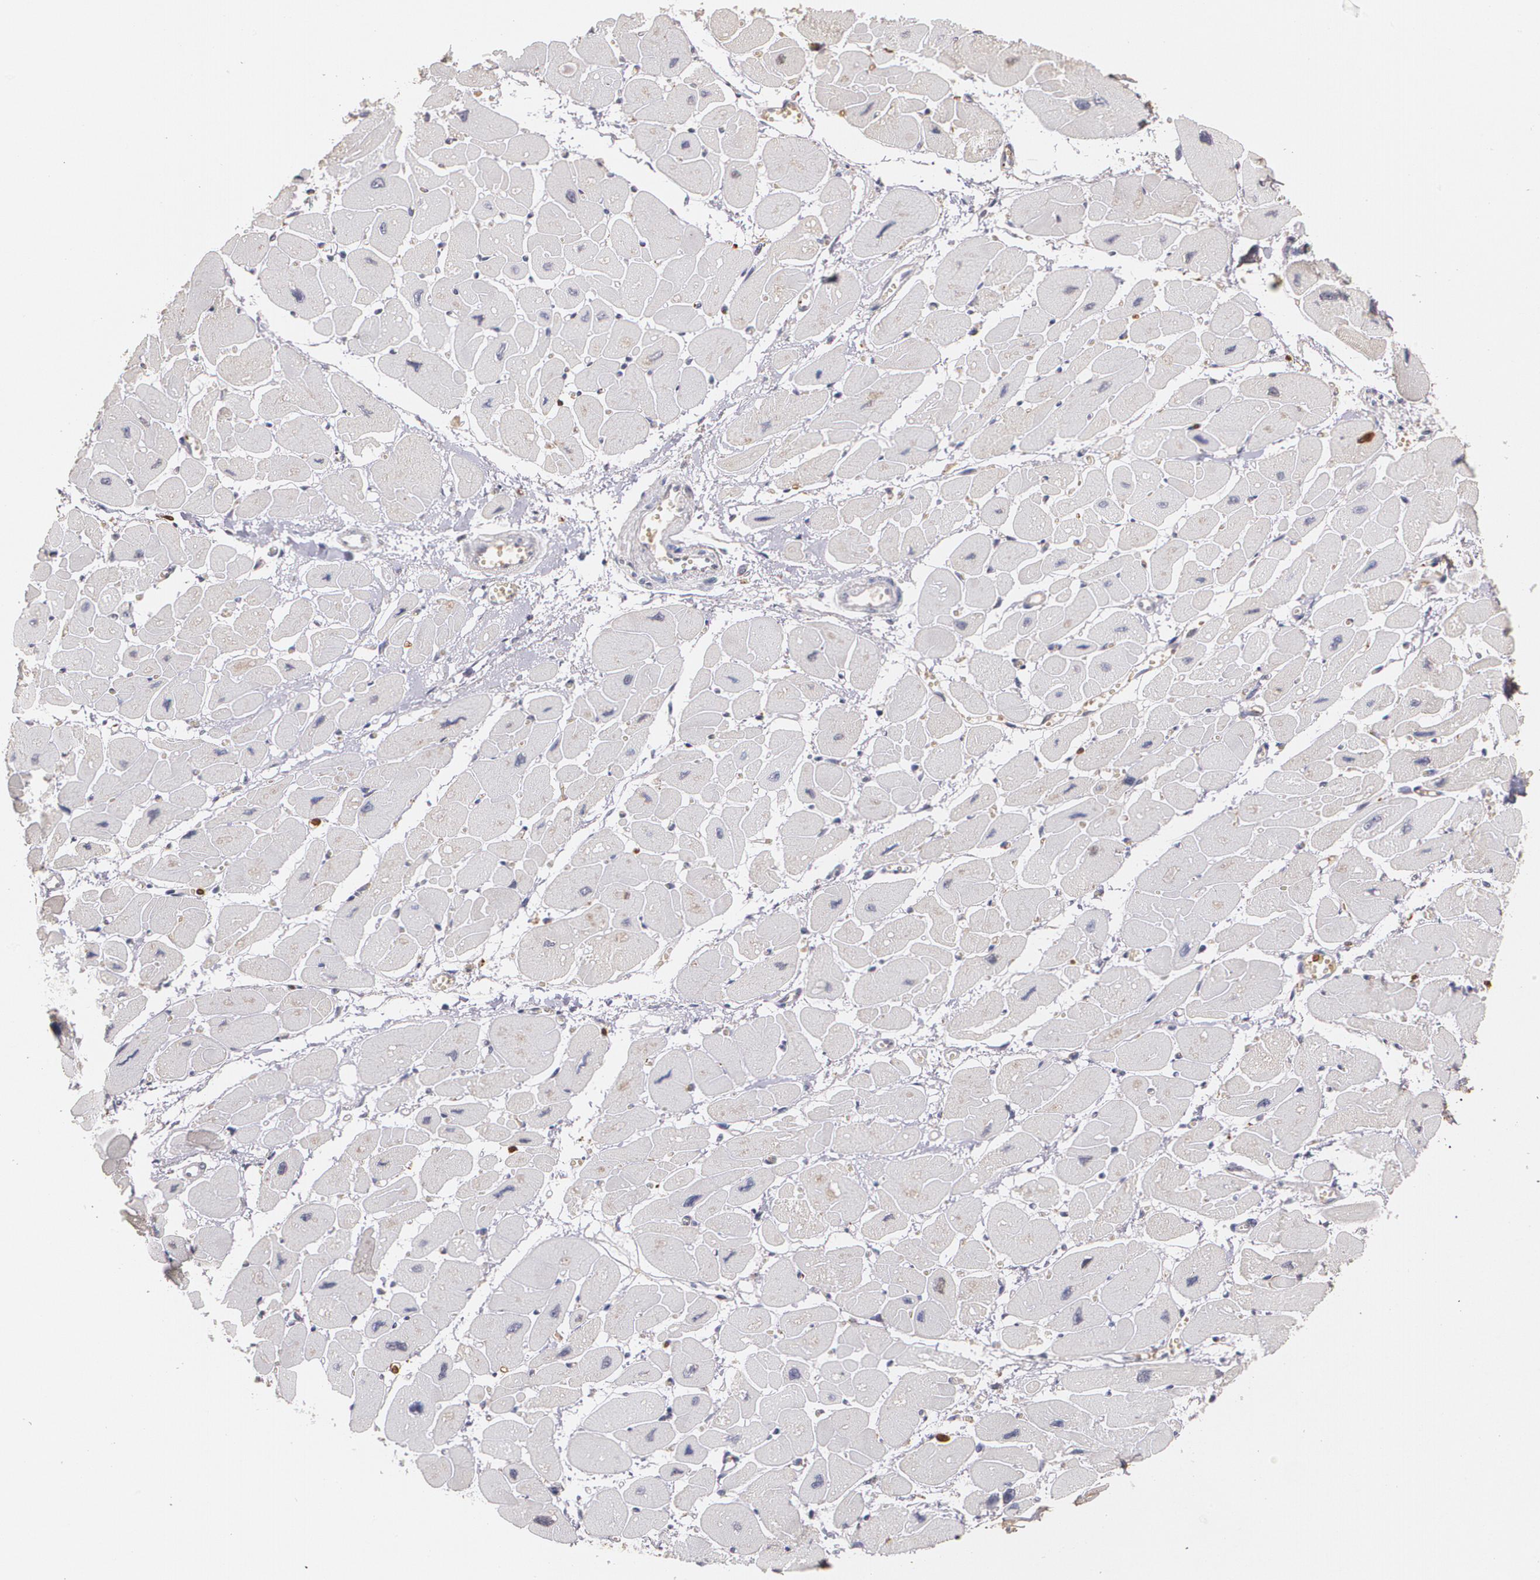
{"staining": {"intensity": "weak", "quantity": "25%-75%", "location": "cytoplasmic/membranous"}, "tissue": "heart muscle", "cell_type": "Cardiomyocytes", "image_type": "normal", "snomed": [{"axis": "morphology", "description": "Normal tissue, NOS"}, {"axis": "topography", "description": "Heart"}], "caption": "Brown immunohistochemical staining in unremarkable human heart muscle shows weak cytoplasmic/membranous positivity in about 25%-75% of cardiomyocytes. (IHC, brightfield microscopy, high magnification).", "gene": "PTS", "patient": {"sex": "female", "age": 54}}